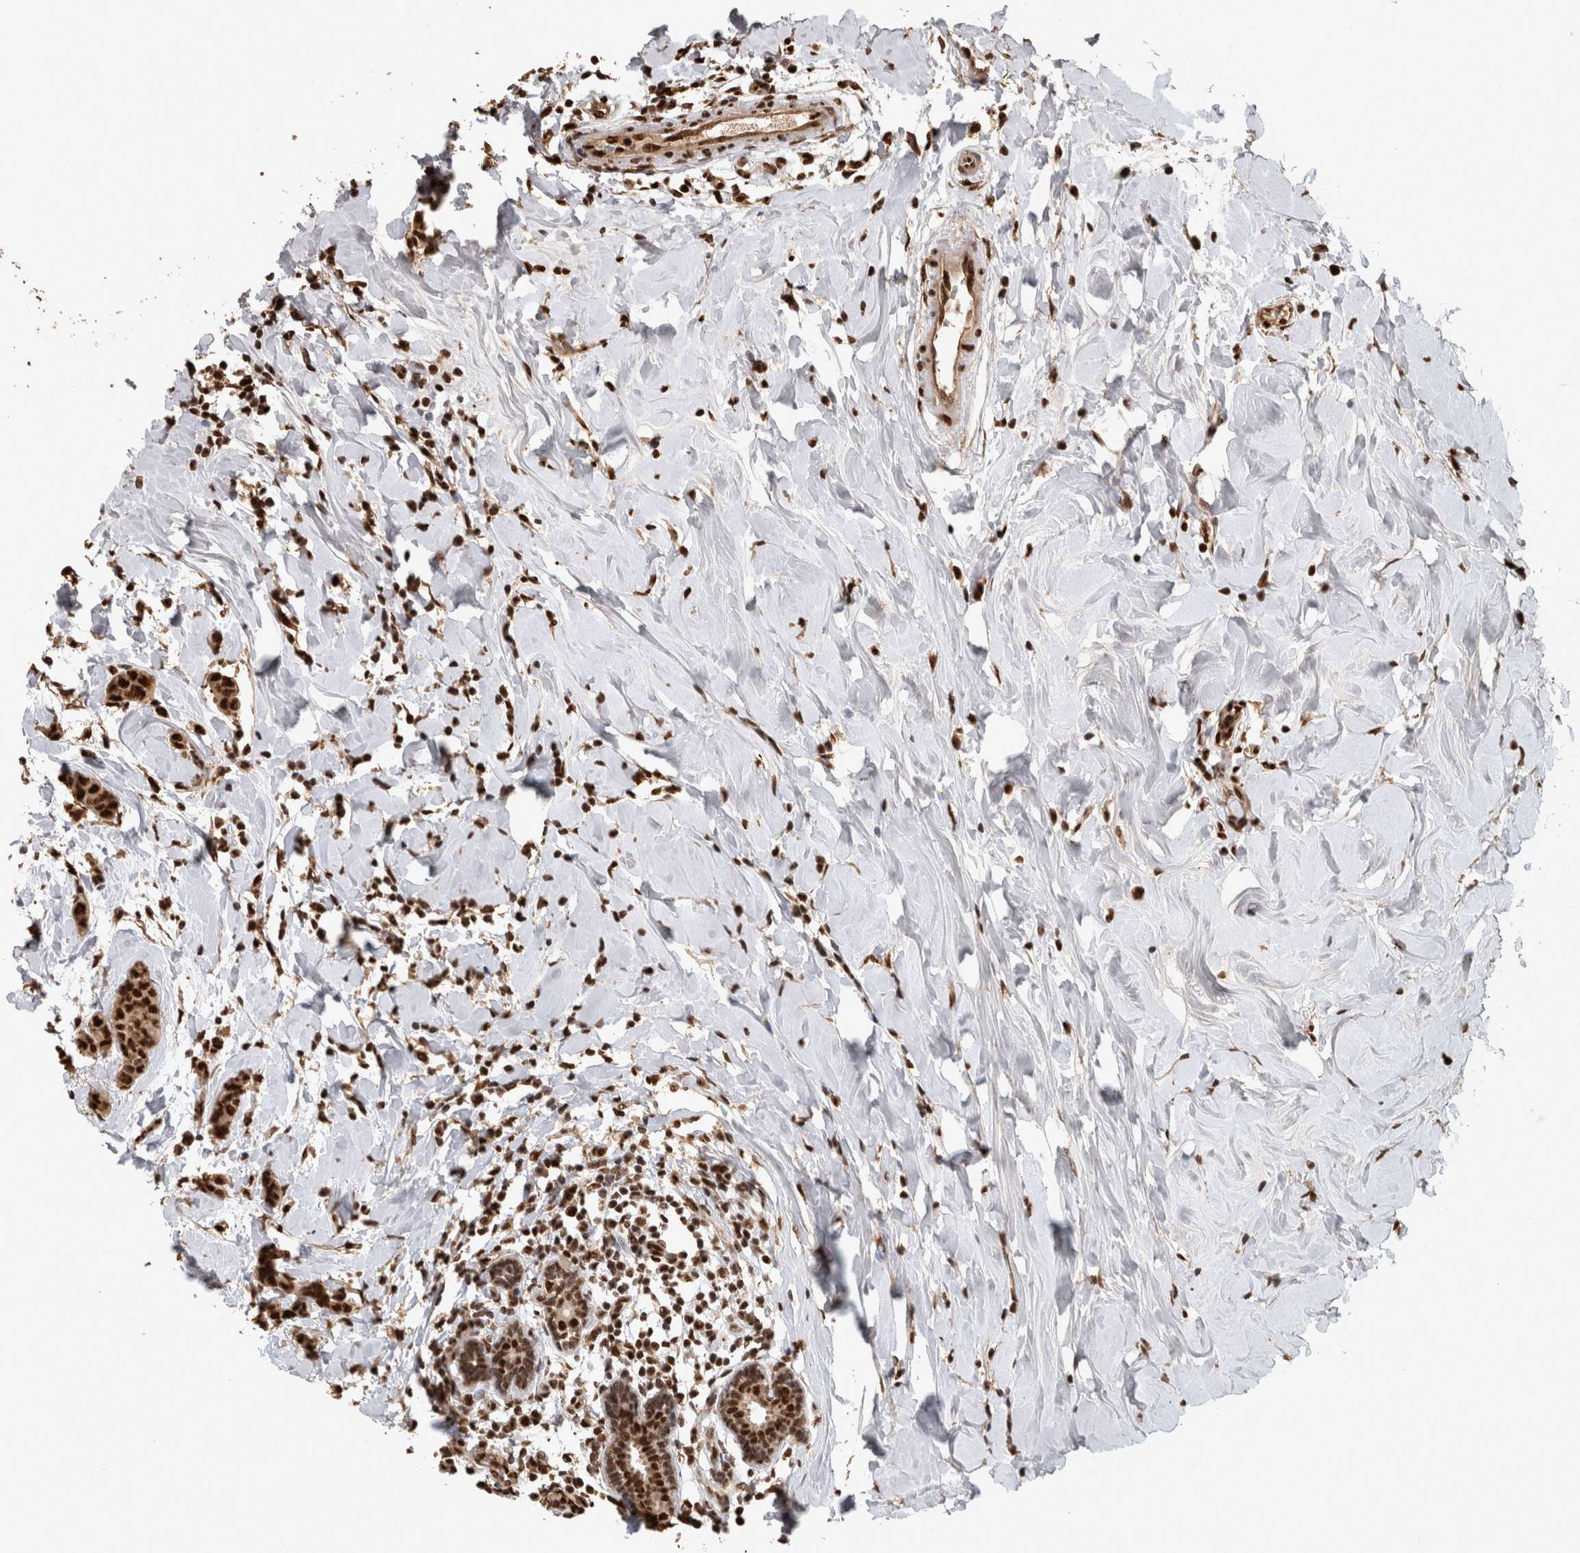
{"staining": {"intensity": "strong", "quantity": ">75%", "location": "nuclear"}, "tissue": "breast cancer", "cell_type": "Tumor cells", "image_type": "cancer", "snomed": [{"axis": "morphology", "description": "Normal tissue, NOS"}, {"axis": "morphology", "description": "Duct carcinoma"}, {"axis": "topography", "description": "Breast"}], "caption": "A histopathology image of breast infiltrating ductal carcinoma stained for a protein shows strong nuclear brown staining in tumor cells. Ihc stains the protein in brown and the nuclei are stained blue.", "gene": "RAD50", "patient": {"sex": "female", "age": 40}}